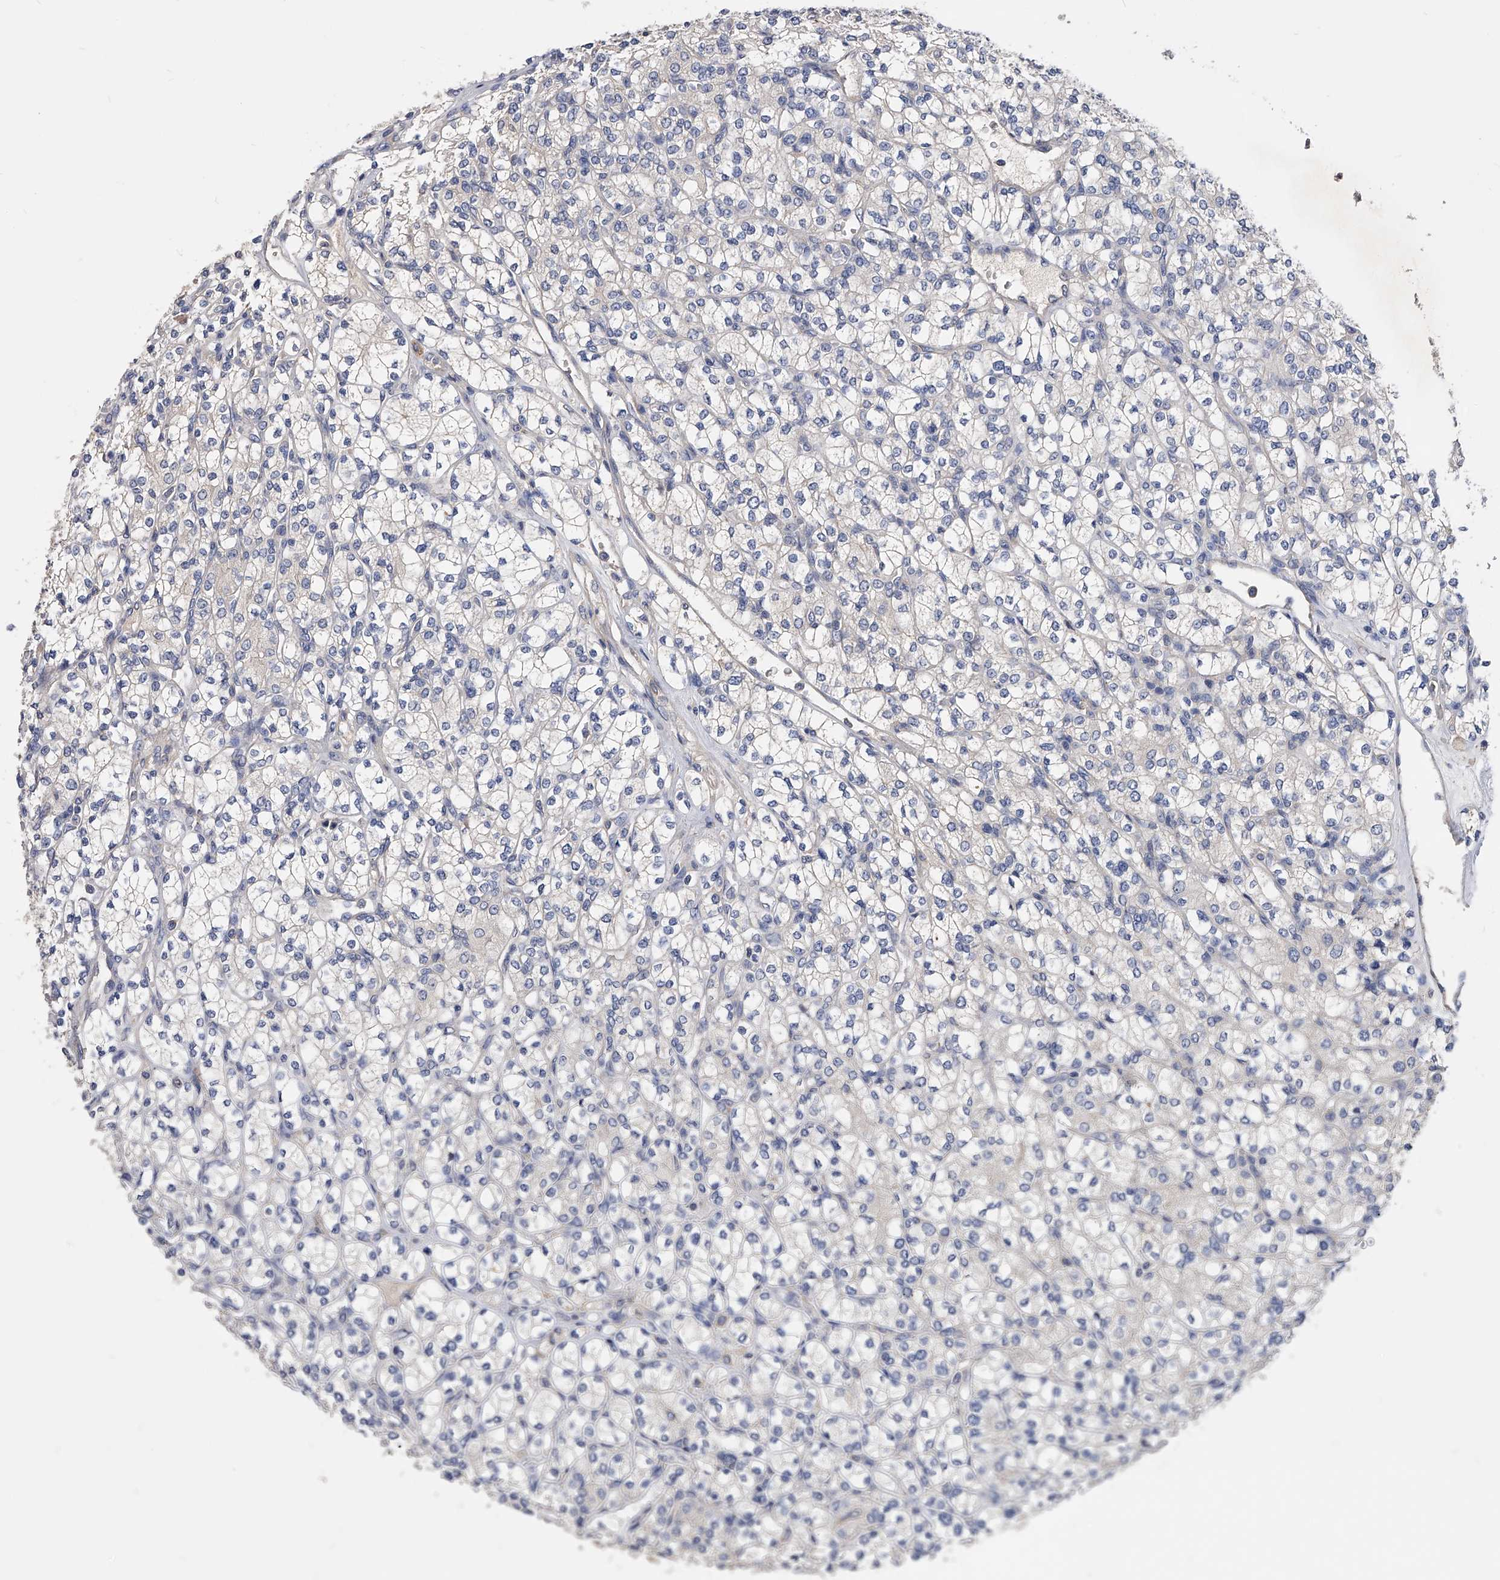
{"staining": {"intensity": "negative", "quantity": "none", "location": "none"}, "tissue": "renal cancer", "cell_type": "Tumor cells", "image_type": "cancer", "snomed": [{"axis": "morphology", "description": "Adenocarcinoma, NOS"}, {"axis": "topography", "description": "Kidney"}], "caption": "Photomicrograph shows no significant protein staining in tumor cells of renal cancer.", "gene": "ARL4C", "patient": {"sex": "male", "age": 77}}